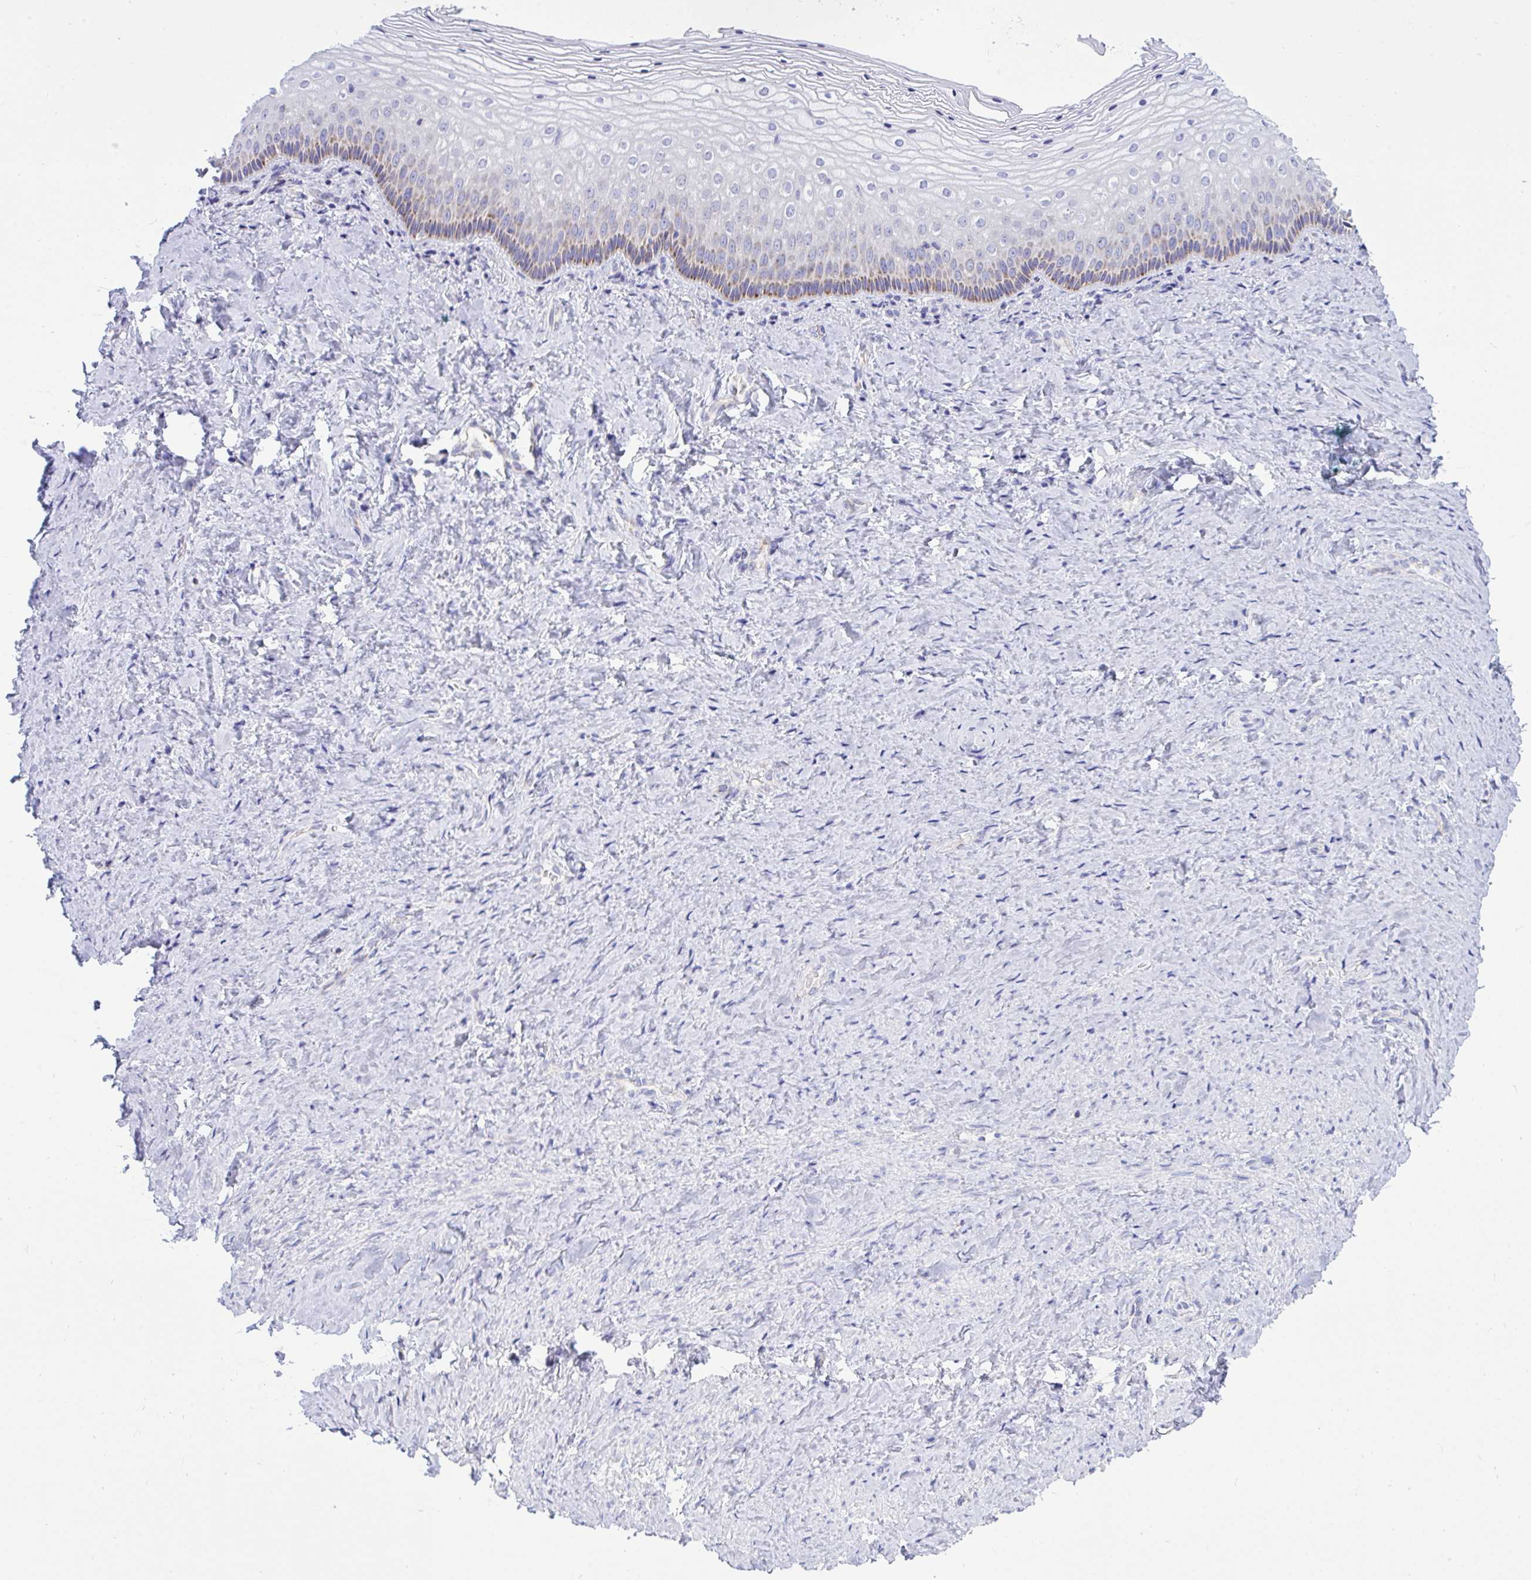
{"staining": {"intensity": "weak", "quantity": "<25%", "location": "cytoplasmic/membranous"}, "tissue": "vagina", "cell_type": "Squamous epithelial cells", "image_type": "normal", "snomed": [{"axis": "morphology", "description": "Normal tissue, NOS"}, {"axis": "topography", "description": "Vagina"}], "caption": "High power microscopy micrograph of an immunohistochemistry image of normal vagina, revealing no significant expression in squamous epithelial cells. (IHC, brightfield microscopy, high magnification).", "gene": "HSPE1", "patient": {"sex": "female", "age": 45}}